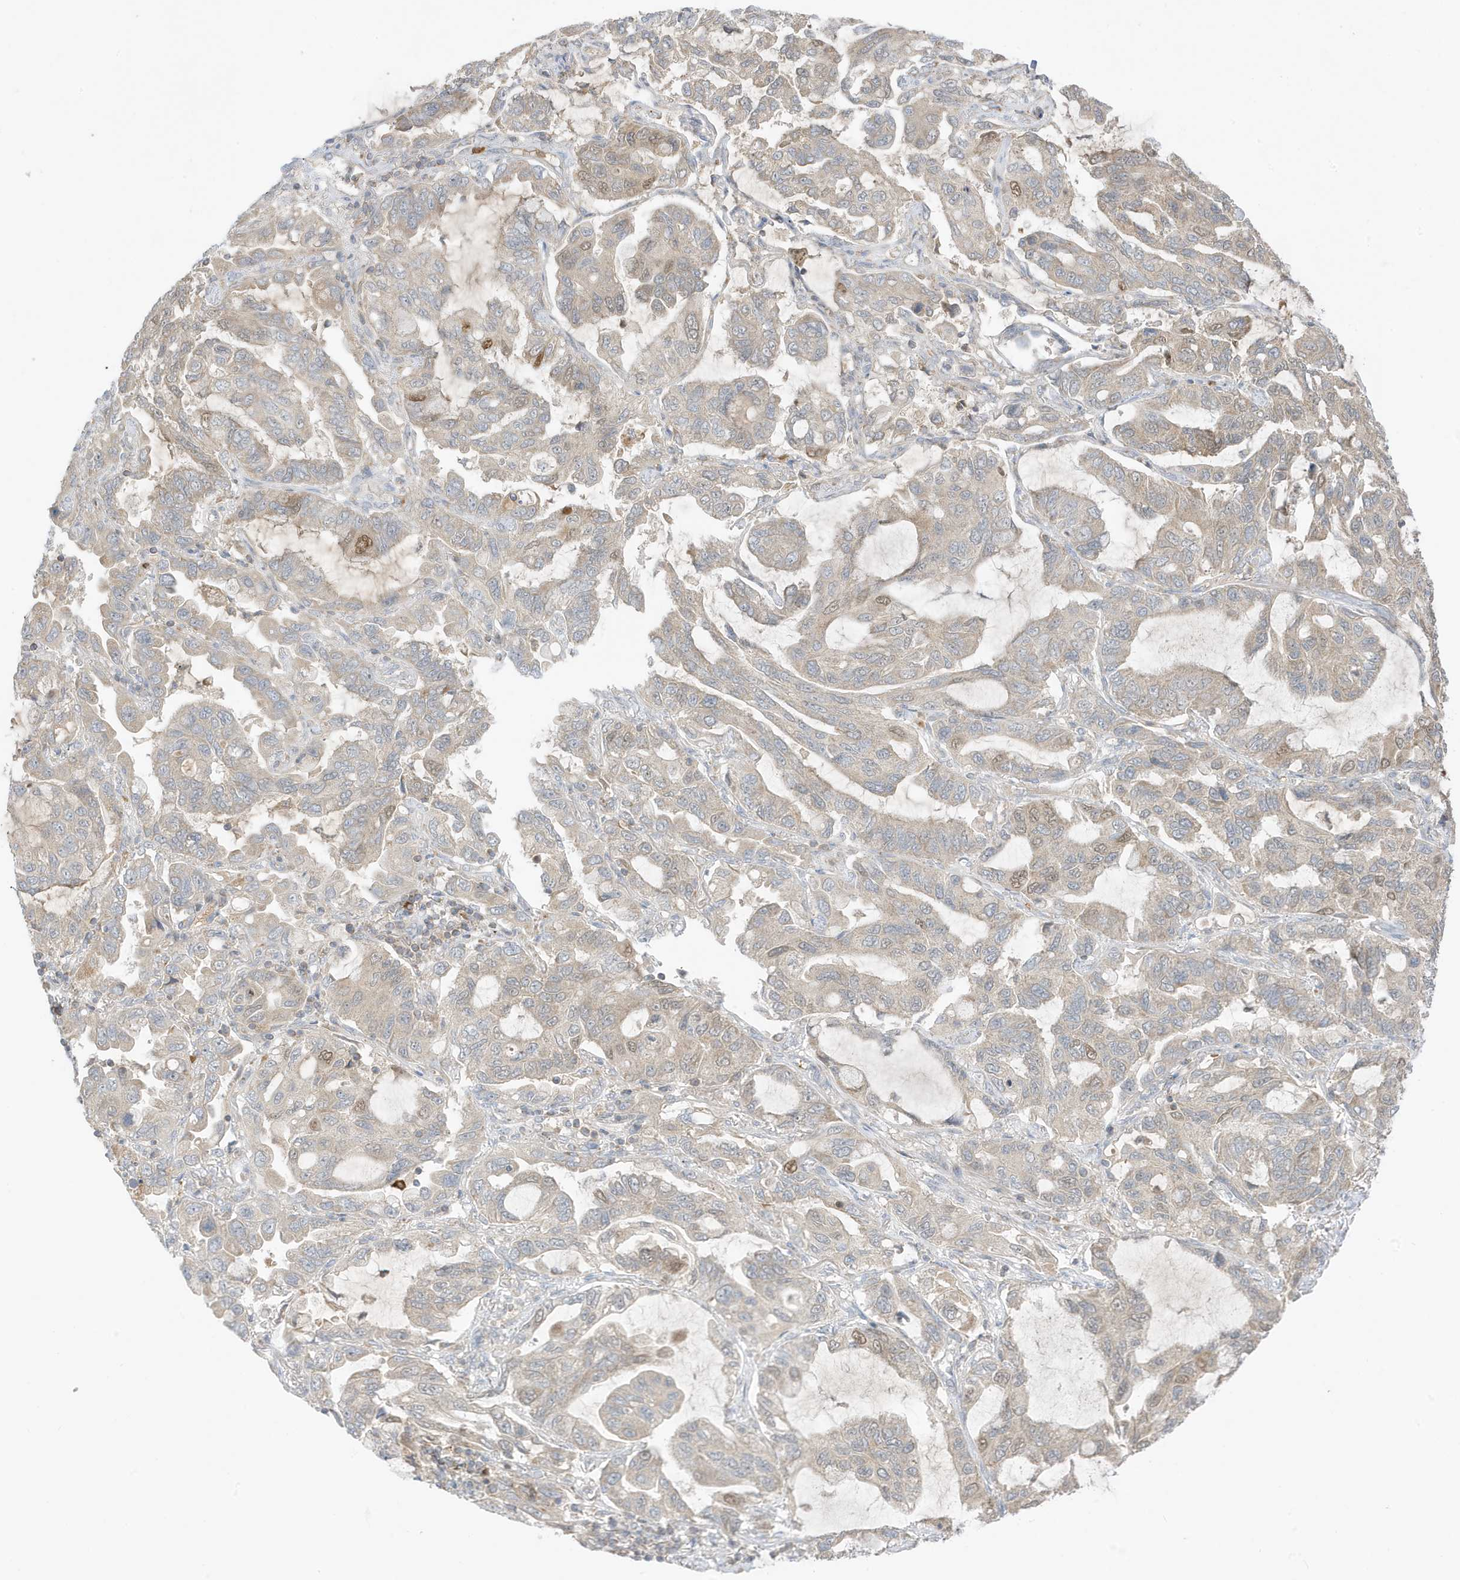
{"staining": {"intensity": "moderate", "quantity": "<25%", "location": "cytoplasmic/membranous,nuclear"}, "tissue": "lung cancer", "cell_type": "Tumor cells", "image_type": "cancer", "snomed": [{"axis": "morphology", "description": "Adenocarcinoma, NOS"}, {"axis": "topography", "description": "Lung"}], "caption": "This image exhibits immunohistochemistry staining of lung cancer, with low moderate cytoplasmic/membranous and nuclear staining in about <25% of tumor cells.", "gene": "NPPC", "patient": {"sex": "male", "age": 64}}